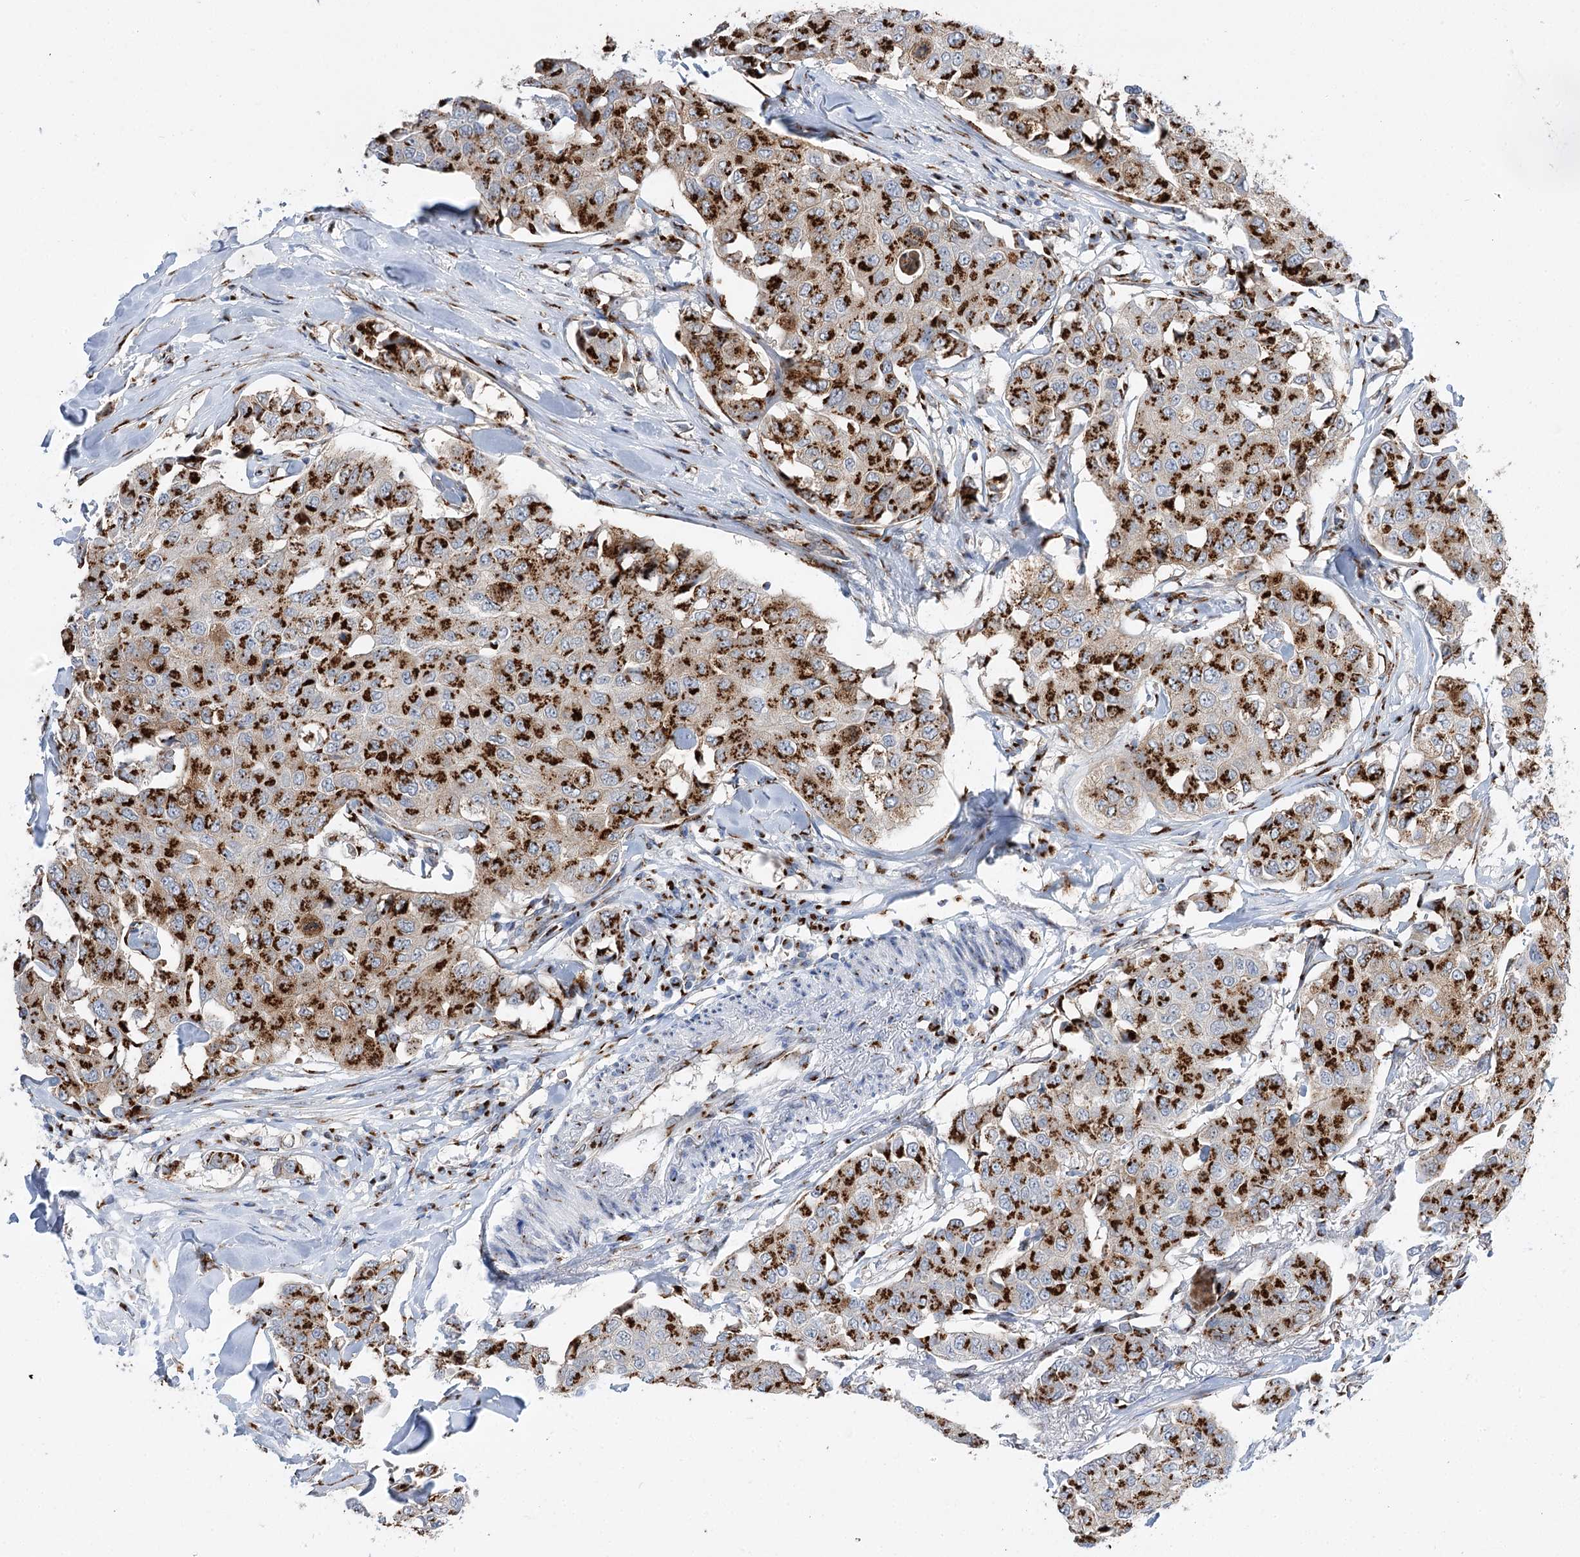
{"staining": {"intensity": "strong", "quantity": ">75%", "location": "cytoplasmic/membranous"}, "tissue": "breast cancer", "cell_type": "Tumor cells", "image_type": "cancer", "snomed": [{"axis": "morphology", "description": "Duct carcinoma"}, {"axis": "topography", "description": "Breast"}], "caption": "Intraductal carcinoma (breast) stained for a protein (brown) exhibits strong cytoplasmic/membranous positive expression in approximately >75% of tumor cells.", "gene": "TMEM165", "patient": {"sex": "female", "age": 80}}